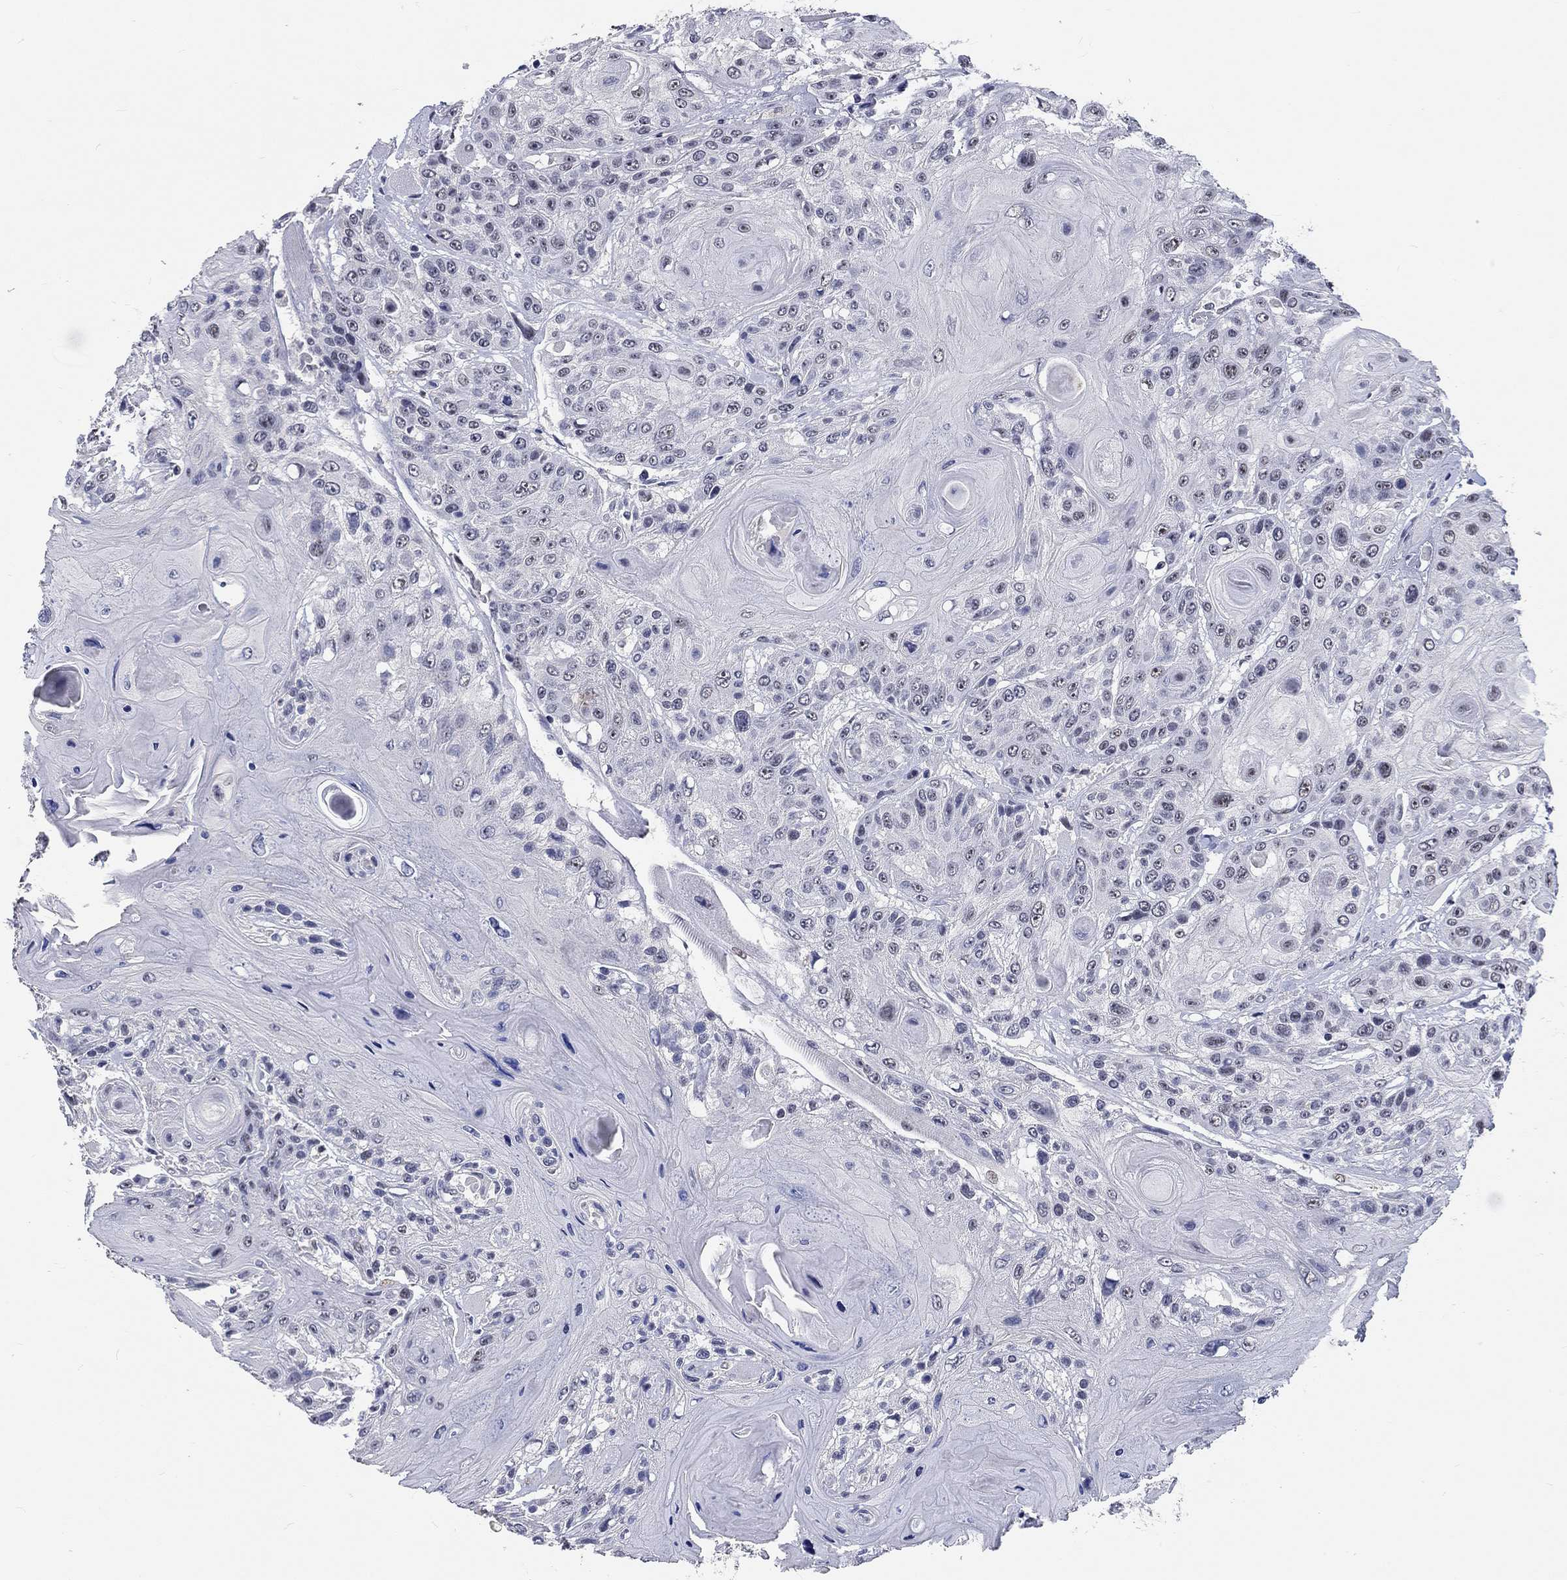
{"staining": {"intensity": "negative", "quantity": "none", "location": "none"}, "tissue": "head and neck cancer", "cell_type": "Tumor cells", "image_type": "cancer", "snomed": [{"axis": "morphology", "description": "Squamous cell carcinoma, NOS"}, {"axis": "topography", "description": "Head-Neck"}], "caption": "Tumor cells are negative for brown protein staining in head and neck cancer (squamous cell carcinoma).", "gene": "GRIN1", "patient": {"sex": "female", "age": 59}}